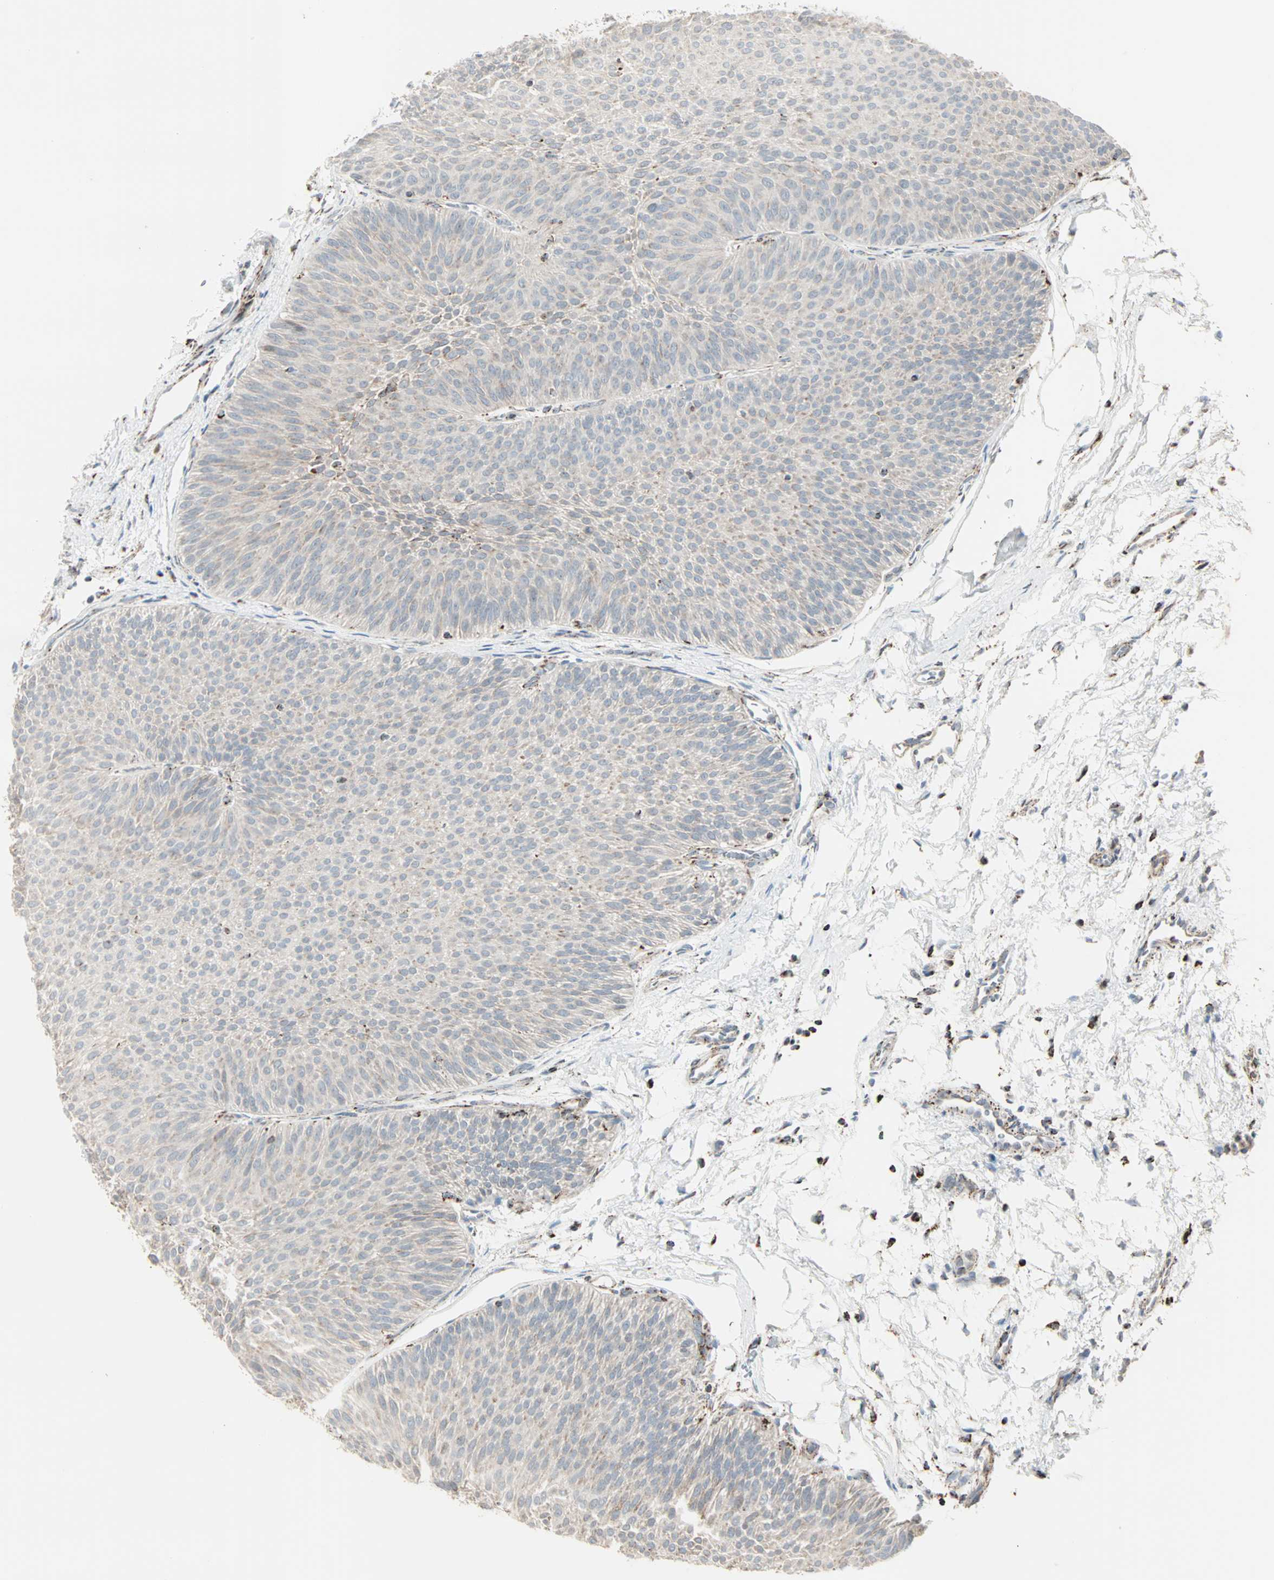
{"staining": {"intensity": "weak", "quantity": "<25%", "location": "cytoplasmic/membranous"}, "tissue": "urothelial cancer", "cell_type": "Tumor cells", "image_type": "cancer", "snomed": [{"axis": "morphology", "description": "Urothelial carcinoma, Low grade"}, {"axis": "topography", "description": "Urinary bladder"}], "caption": "There is no significant expression in tumor cells of low-grade urothelial carcinoma.", "gene": "IDH2", "patient": {"sex": "female", "age": 60}}